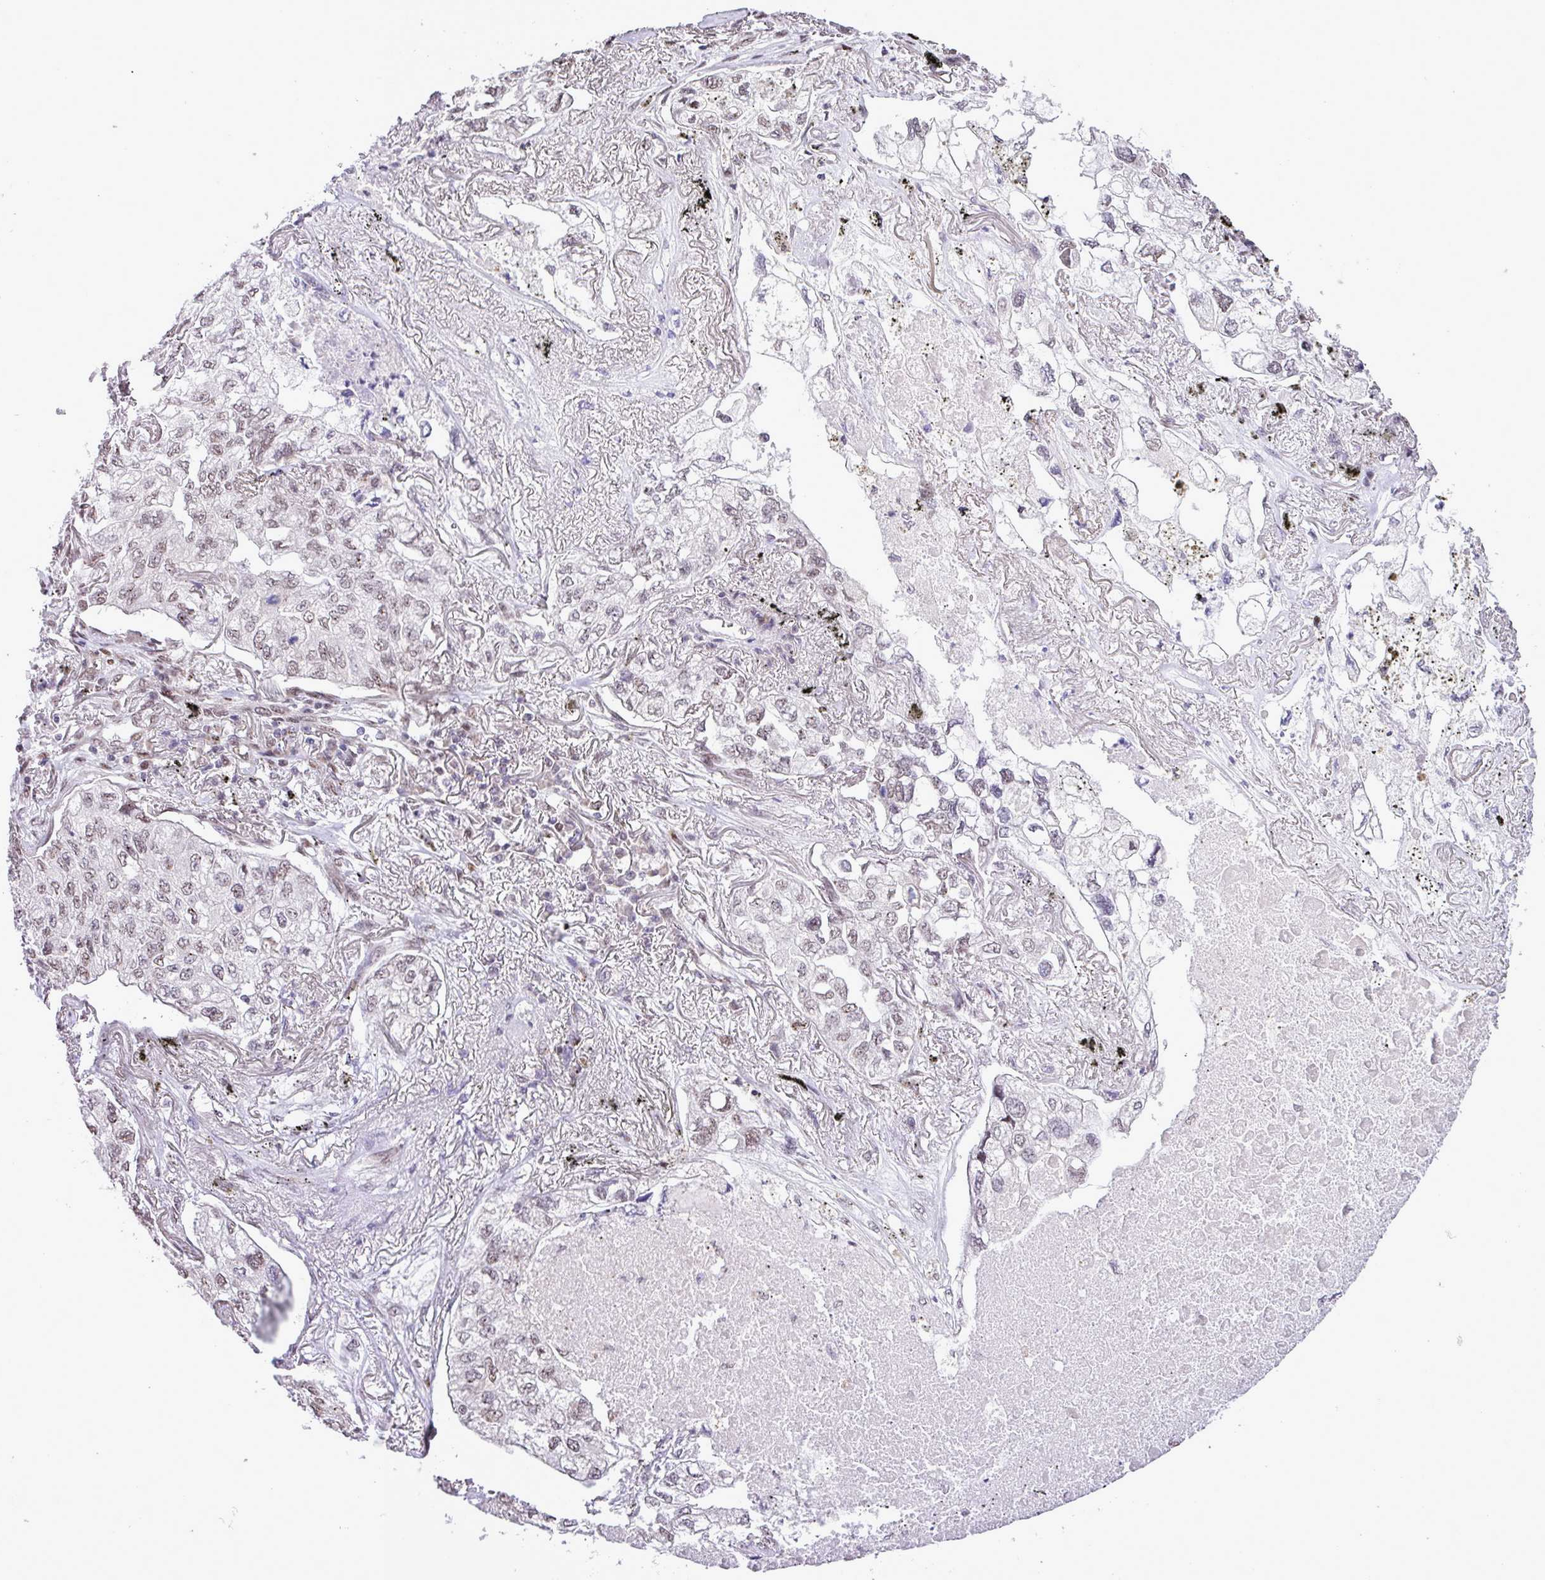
{"staining": {"intensity": "weak", "quantity": "25%-75%", "location": "nuclear"}, "tissue": "lung cancer", "cell_type": "Tumor cells", "image_type": "cancer", "snomed": [{"axis": "morphology", "description": "Adenocarcinoma, NOS"}, {"axis": "topography", "description": "Lung"}], "caption": "Immunohistochemical staining of human lung cancer demonstrates weak nuclear protein positivity in approximately 25%-75% of tumor cells. Ihc stains the protein in brown and the nuclei are stained blue.", "gene": "ZNF354A", "patient": {"sex": "male", "age": 65}}